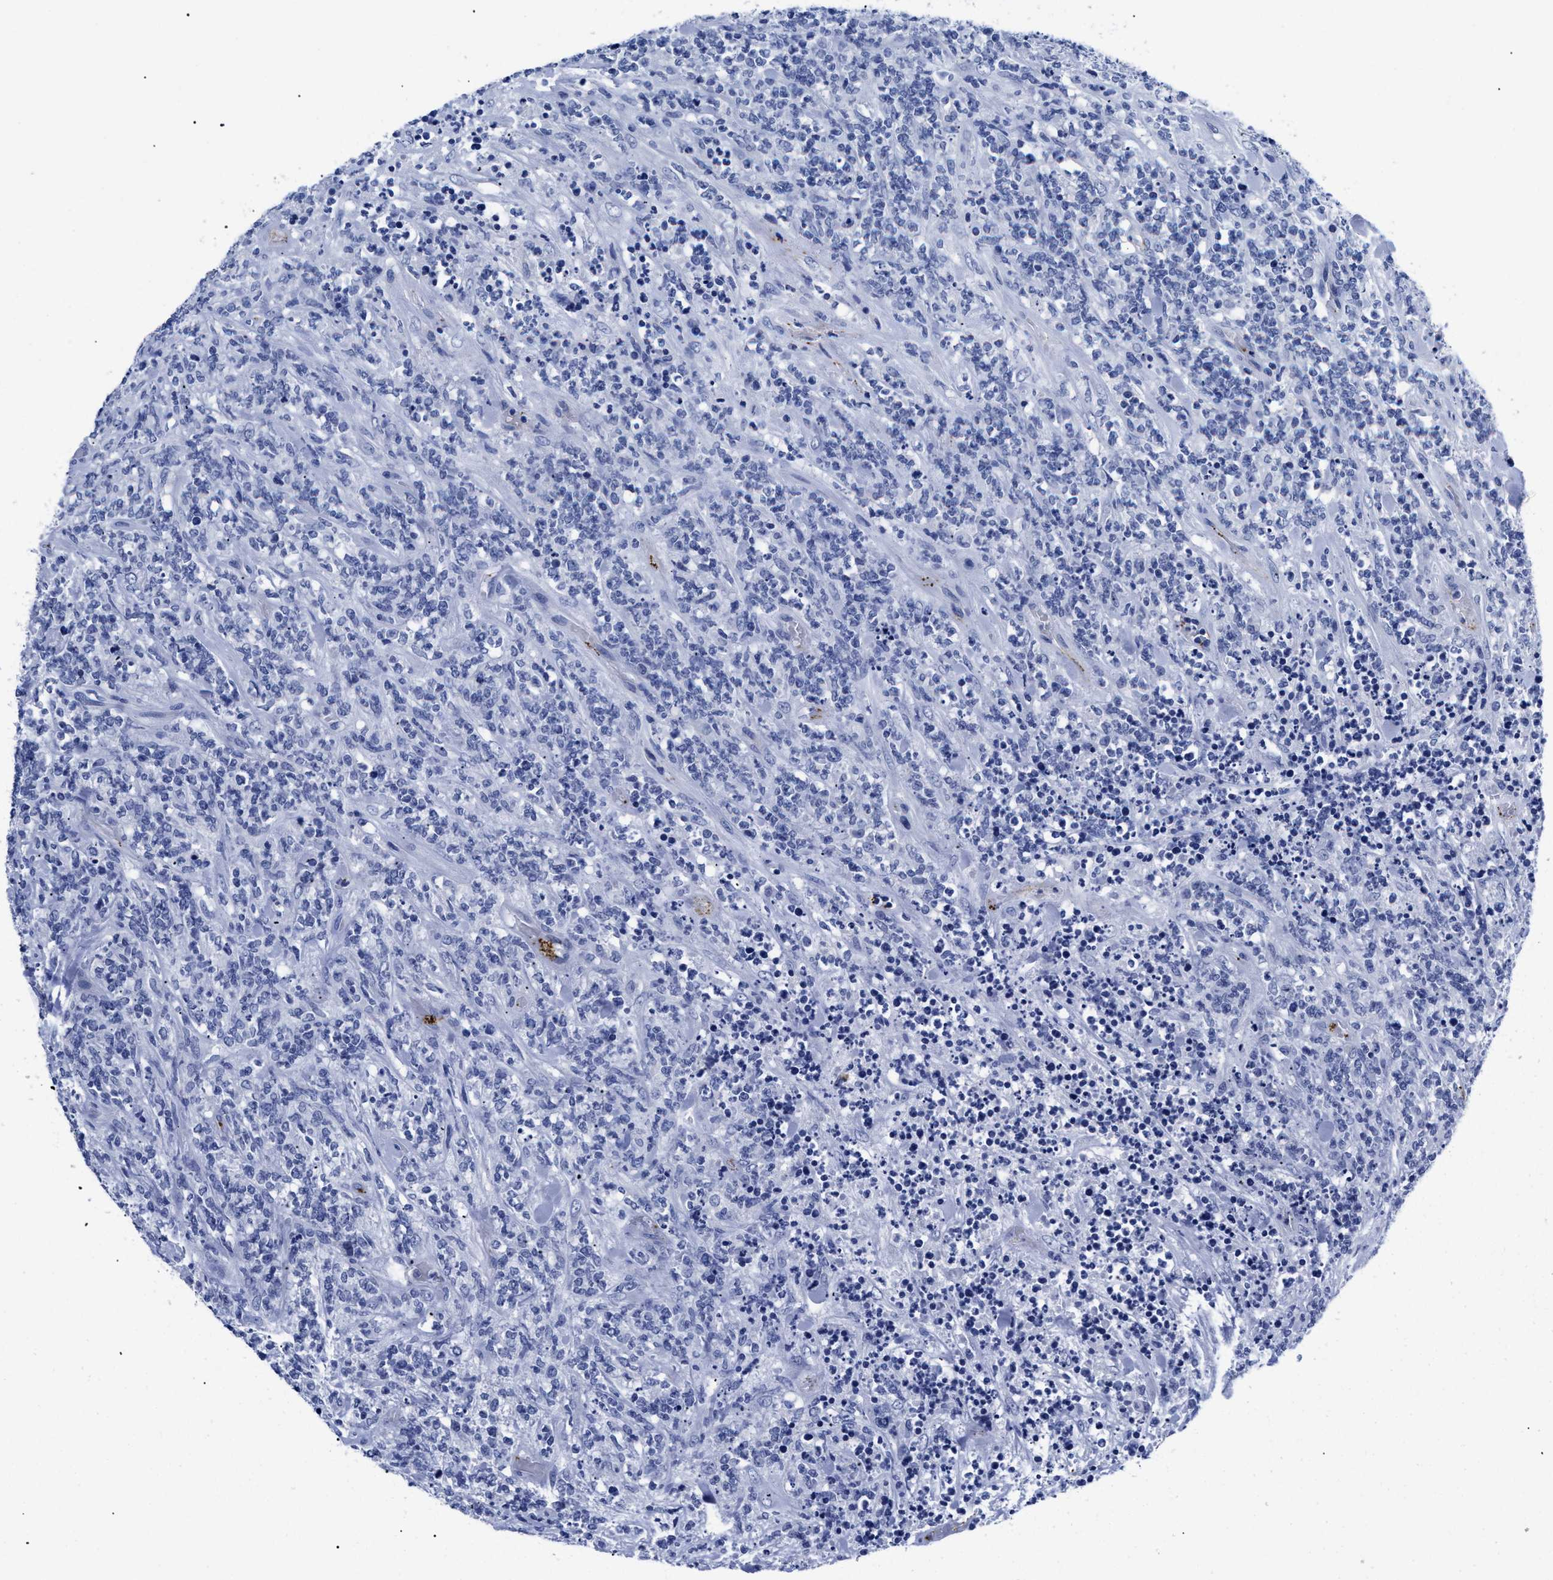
{"staining": {"intensity": "negative", "quantity": "none", "location": "none"}, "tissue": "lymphoma", "cell_type": "Tumor cells", "image_type": "cancer", "snomed": [{"axis": "morphology", "description": "Malignant lymphoma, non-Hodgkin's type, High grade"}, {"axis": "topography", "description": "Soft tissue"}], "caption": "An immunohistochemistry micrograph of high-grade malignant lymphoma, non-Hodgkin's type is shown. There is no staining in tumor cells of high-grade malignant lymphoma, non-Hodgkin's type.", "gene": "TREML1", "patient": {"sex": "male", "age": 18}}